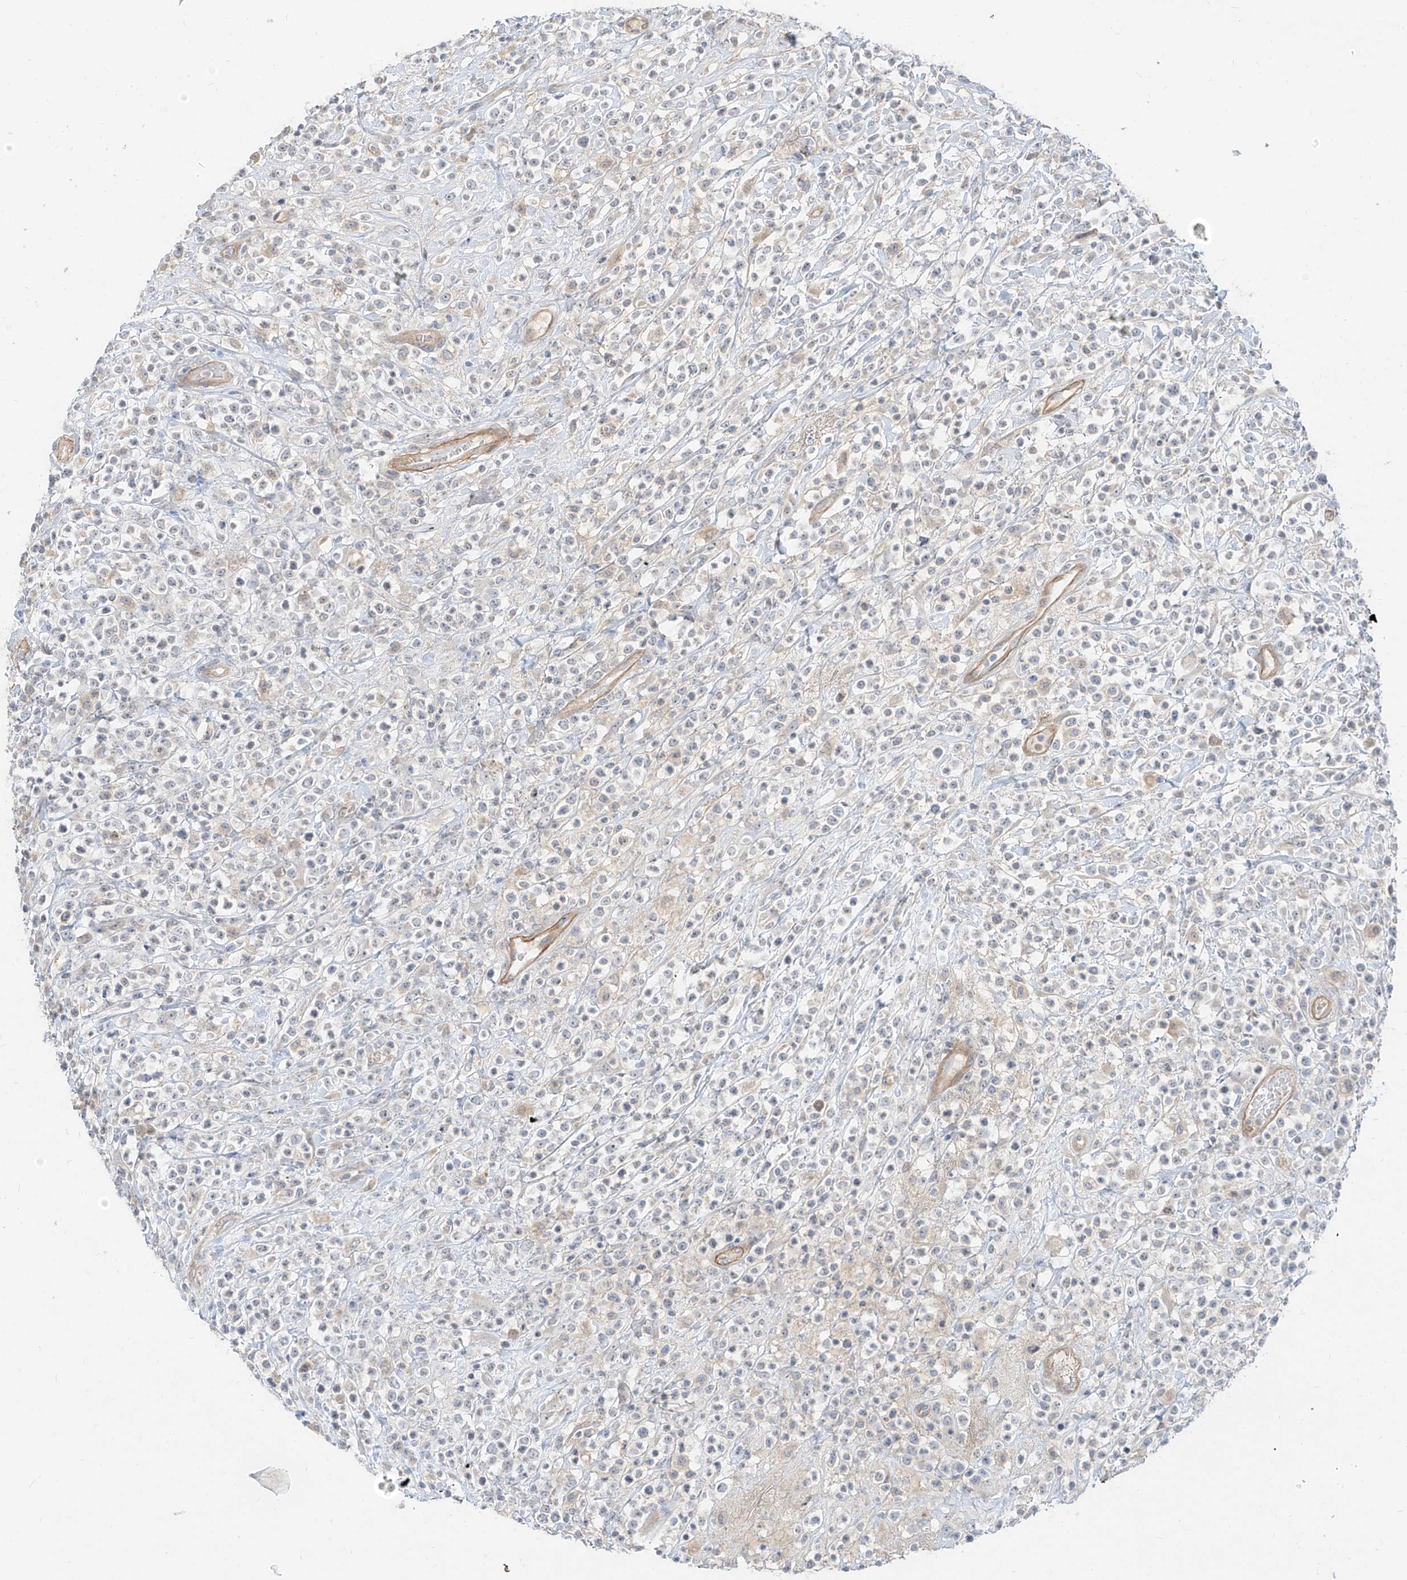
{"staining": {"intensity": "negative", "quantity": "none", "location": "none"}, "tissue": "lymphoma", "cell_type": "Tumor cells", "image_type": "cancer", "snomed": [{"axis": "morphology", "description": "Malignant lymphoma, non-Hodgkin's type, High grade"}, {"axis": "topography", "description": "Colon"}], "caption": "Tumor cells show no significant protein expression in lymphoma. (Stains: DAB (3,3'-diaminobenzidine) immunohistochemistry (IHC) with hematoxylin counter stain, Microscopy: brightfield microscopy at high magnification).", "gene": "C2orf42", "patient": {"sex": "female", "age": 53}}